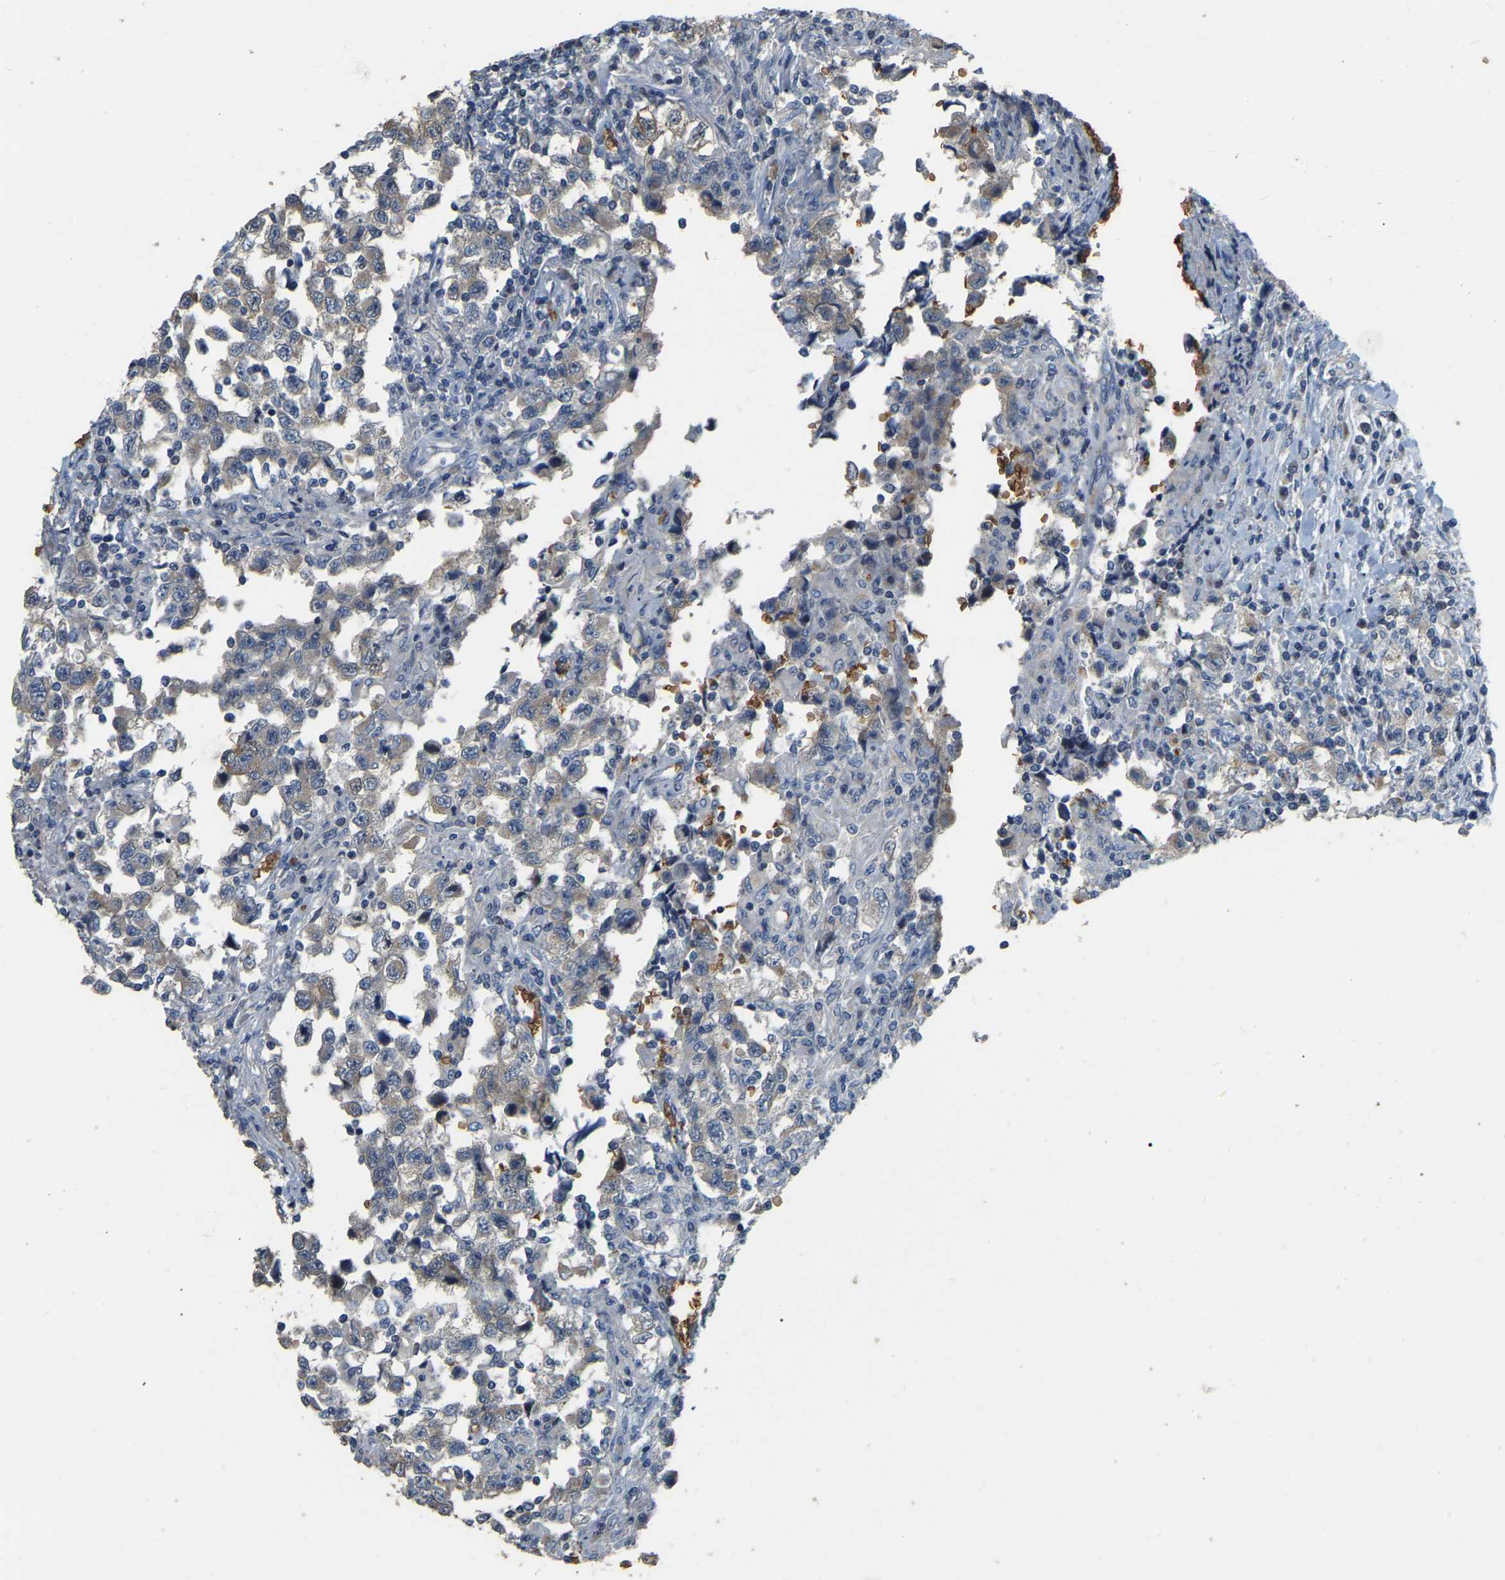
{"staining": {"intensity": "moderate", "quantity": ">75%", "location": "cytoplasmic/membranous"}, "tissue": "testis cancer", "cell_type": "Tumor cells", "image_type": "cancer", "snomed": [{"axis": "morphology", "description": "Carcinoma, Embryonal, NOS"}, {"axis": "topography", "description": "Testis"}], "caption": "Immunohistochemistry of testis embryonal carcinoma demonstrates medium levels of moderate cytoplasmic/membranous positivity in approximately >75% of tumor cells.", "gene": "CFAP298", "patient": {"sex": "male", "age": 21}}